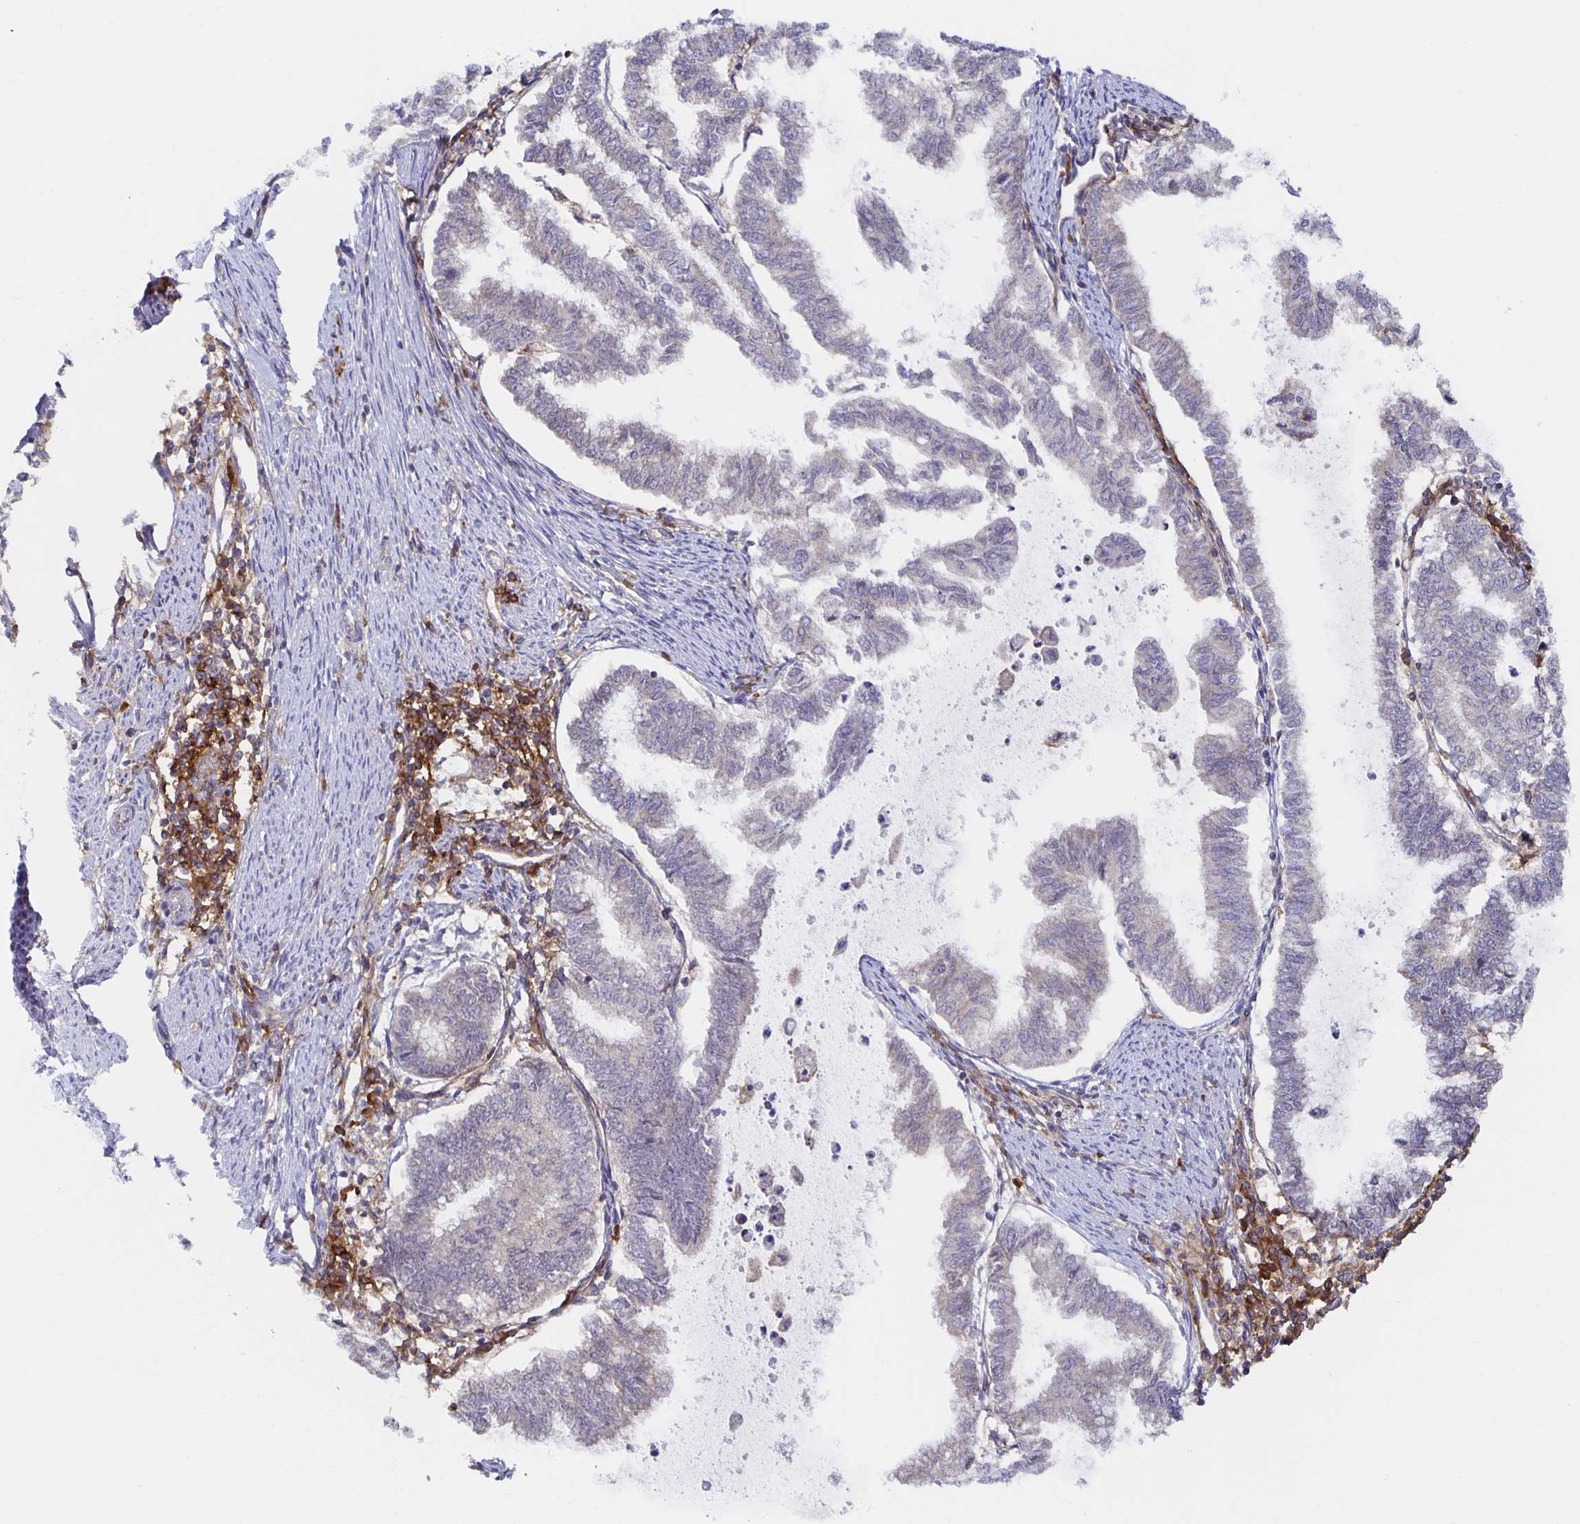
{"staining": {"intensity": "negative", "quantity": "none", "location": "none"}, "tissue": "endometrial cancer", "cell_type": "Tumor cells", "image_type": "cancer", "snomed": [{"axis": "morphology", "description": "Adenocarcinoma, NOS"}, {"axis": "topography", "description": "Endometrium"}], "caption": "DAB (3,3'-diaminobenzidine) immunohistochemical staining of adenocarcinoma (endometrial) exhibits no significant expression in tumor cells. Brightfield microscopy of IHC stained with DAB (brown) and hematoxylin (blue), captured at high magnification.", "gene": "BAD", "patient": {"sex": "female", "age": 79}}